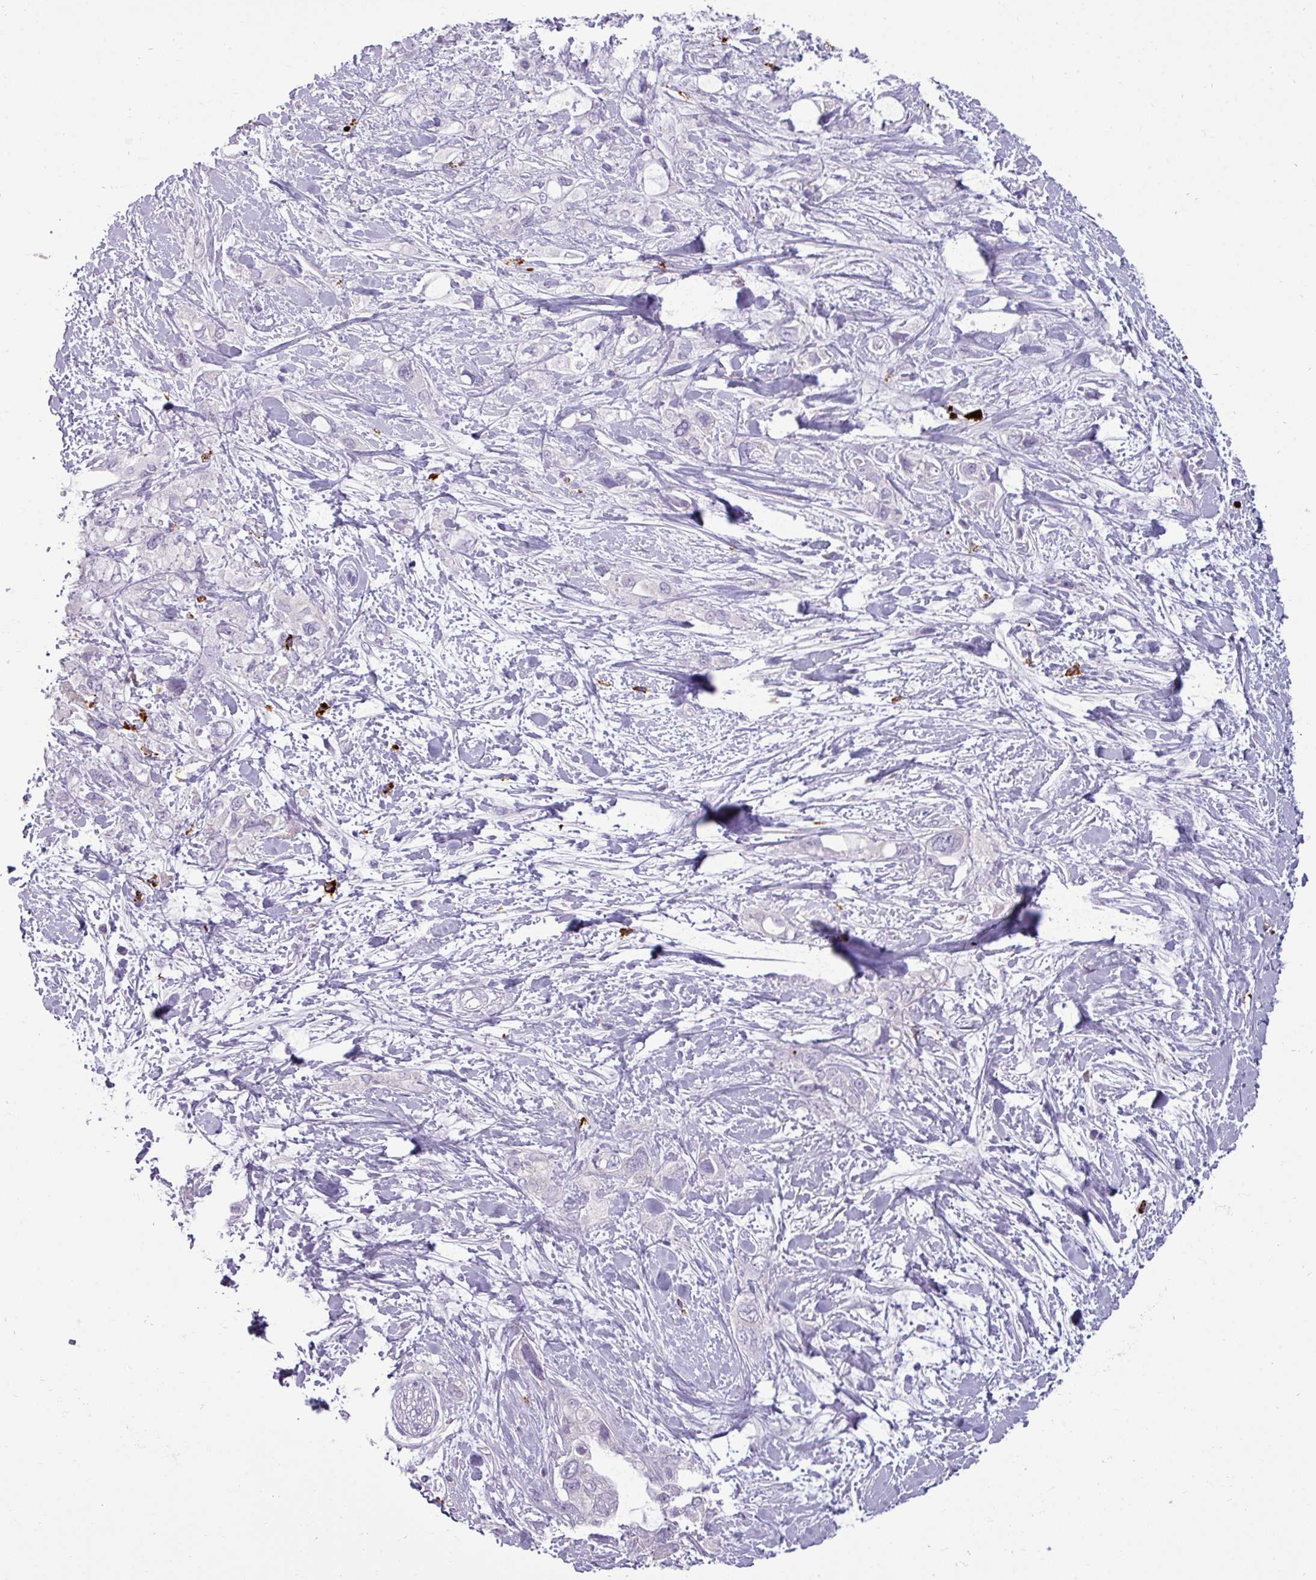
{"staining": {"intensity": "negative", "quantity": "none", "location": "none"}, "tissue": "pancreatic cancer", "cell_type": "Tumor cells", "image_type": "cancer", "snomed": [{"axis": "morphology", "description": "Adenocarcinoma, NOS"}, {"axis": "topography", "description": "Pancreas"}], "caption": "The histopathology image demonstrates no significant staining in tumor cells of pancreatic cancer.", "gene": "TRIM39", "patient": {"sex": "female", "age": 56}}